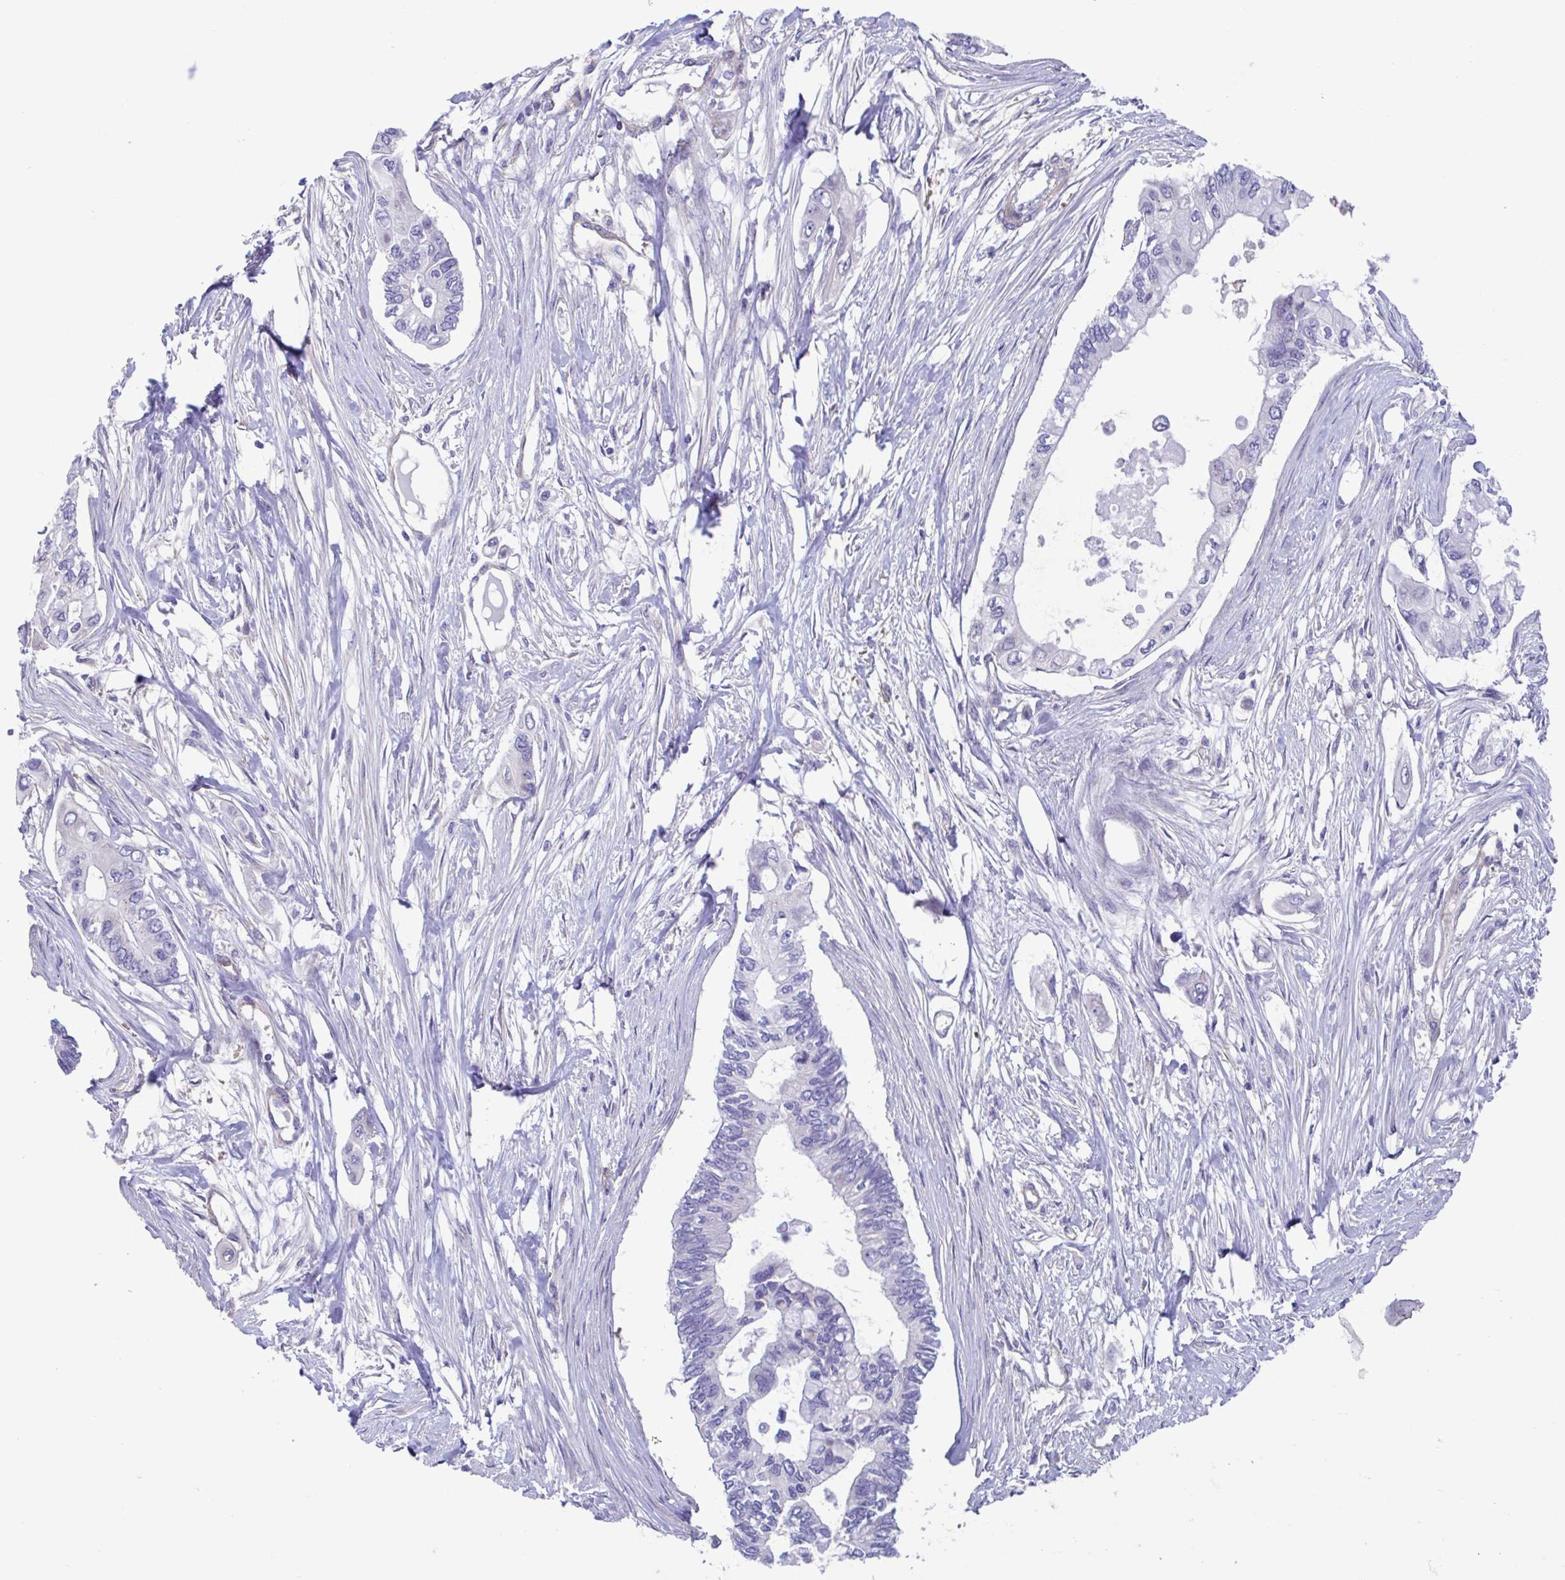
{"staining": {"intensity": "negative", "quantity": "none", "location": "none"}, "tissue": "pancreatic cancer", "cell_type": "Tumor cells", "image_type": "cancer", "snomed": [{"axis": "morphology", "description": "Adenocarcinoma, NOS"}, {"axis": "topography", "description": "Pancreas"}], "caption": "Pancreatic adenocarcinoma stained for a protein using immunohistochemistry displays no expression tumor cells.", "gene": "LPIN3", "patient": {"sex": "female", "age": 63}}